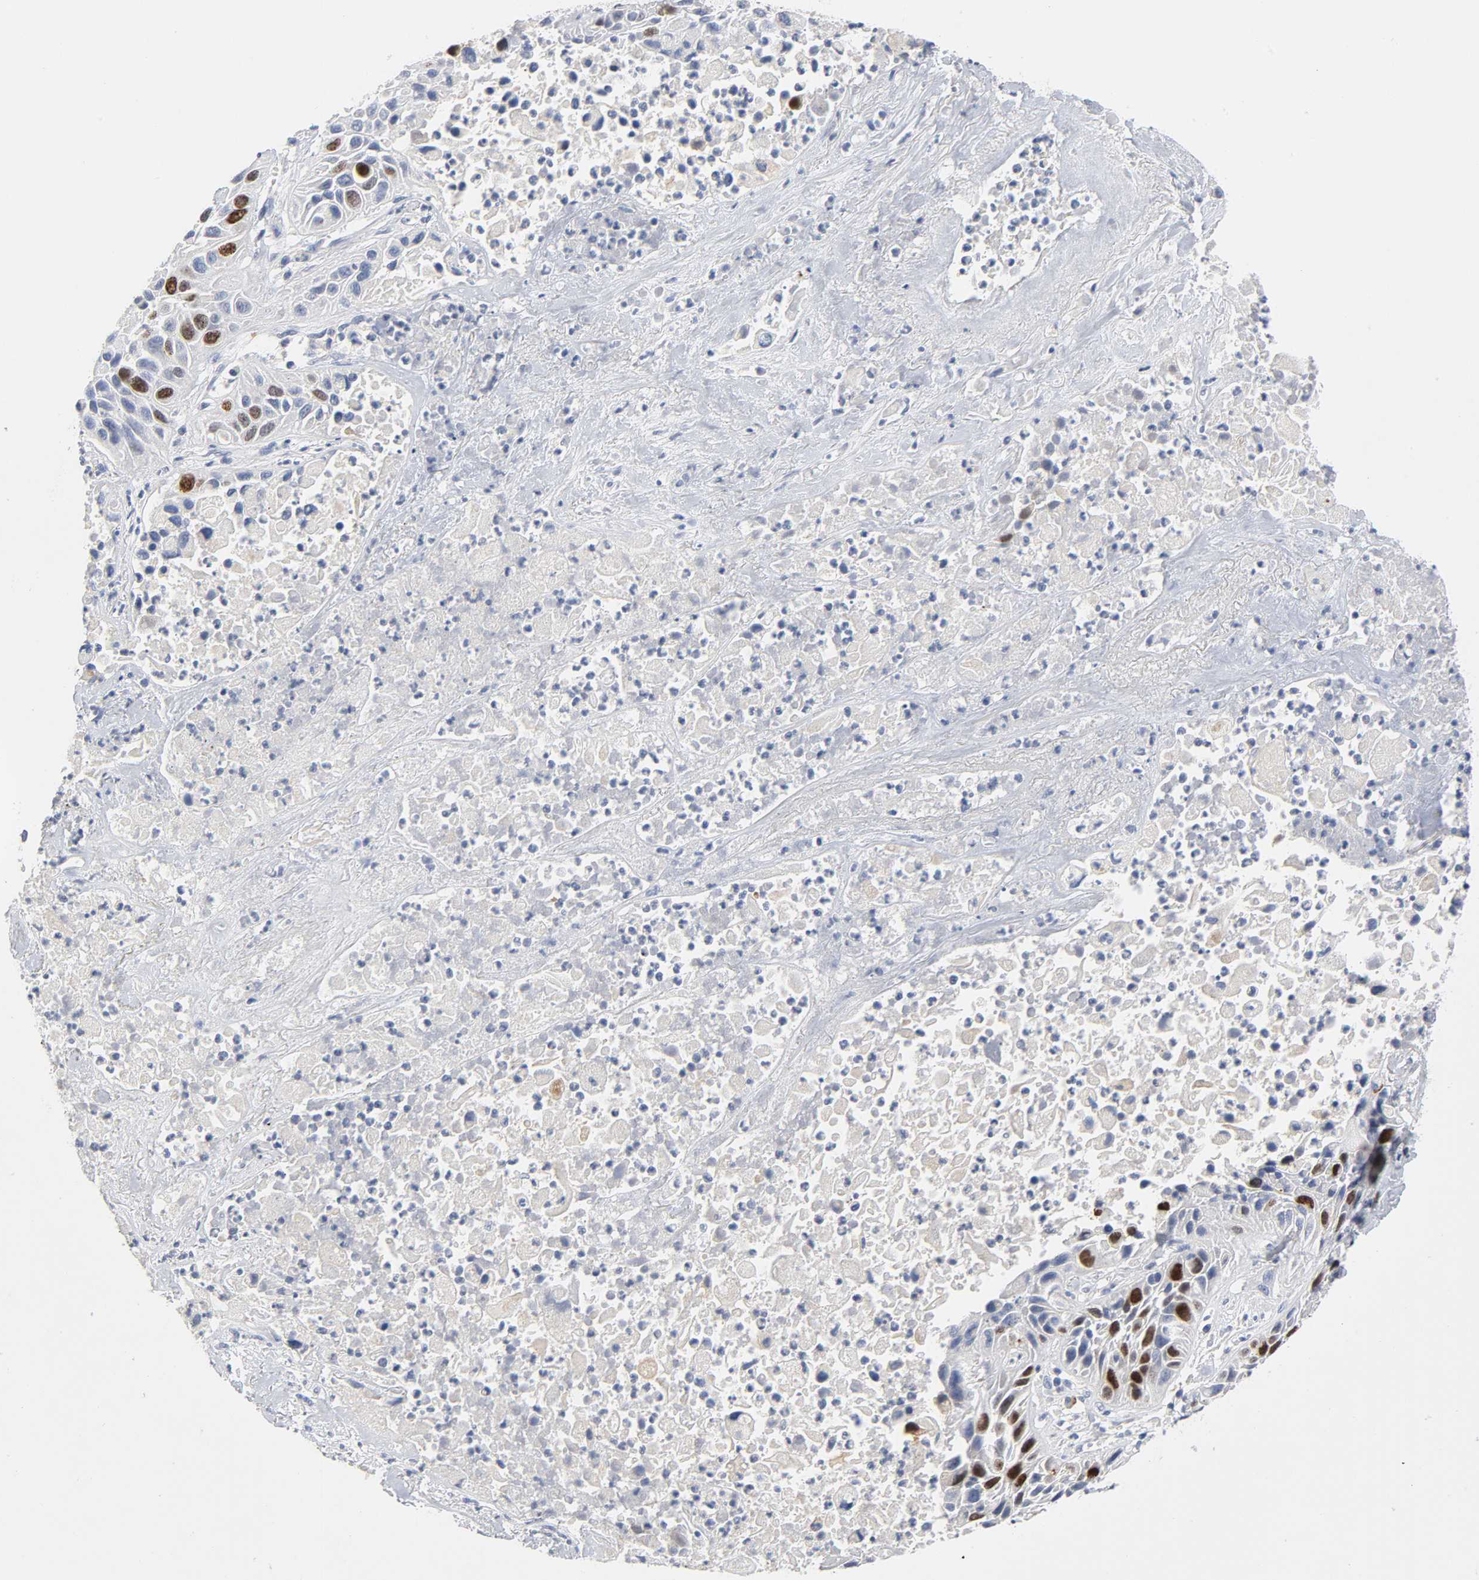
{"staining": {"intensity": "moderate", "quantity": "<25%", "location": "nuclear"}, "tissue": "lung cancer", "cell_type": "Tumor cells", "image_type": "cancer", "snomed": [{"axis": "morphology", "description": "Squamous cell carcinoma, NOS"}, {"axis": "topography", "description": "Lung"}], "caption": "High-magnification brightfield microscopy of lung squamous cell carcinoma stained with DAB (brown) and counterstained with hematoxylin (blue). tumor cells exhibit moderate nuclear expression is seen in approximately<25% of cells.", "gene": "BIRC5", "patient": {"sex": "female", "age": 76}}